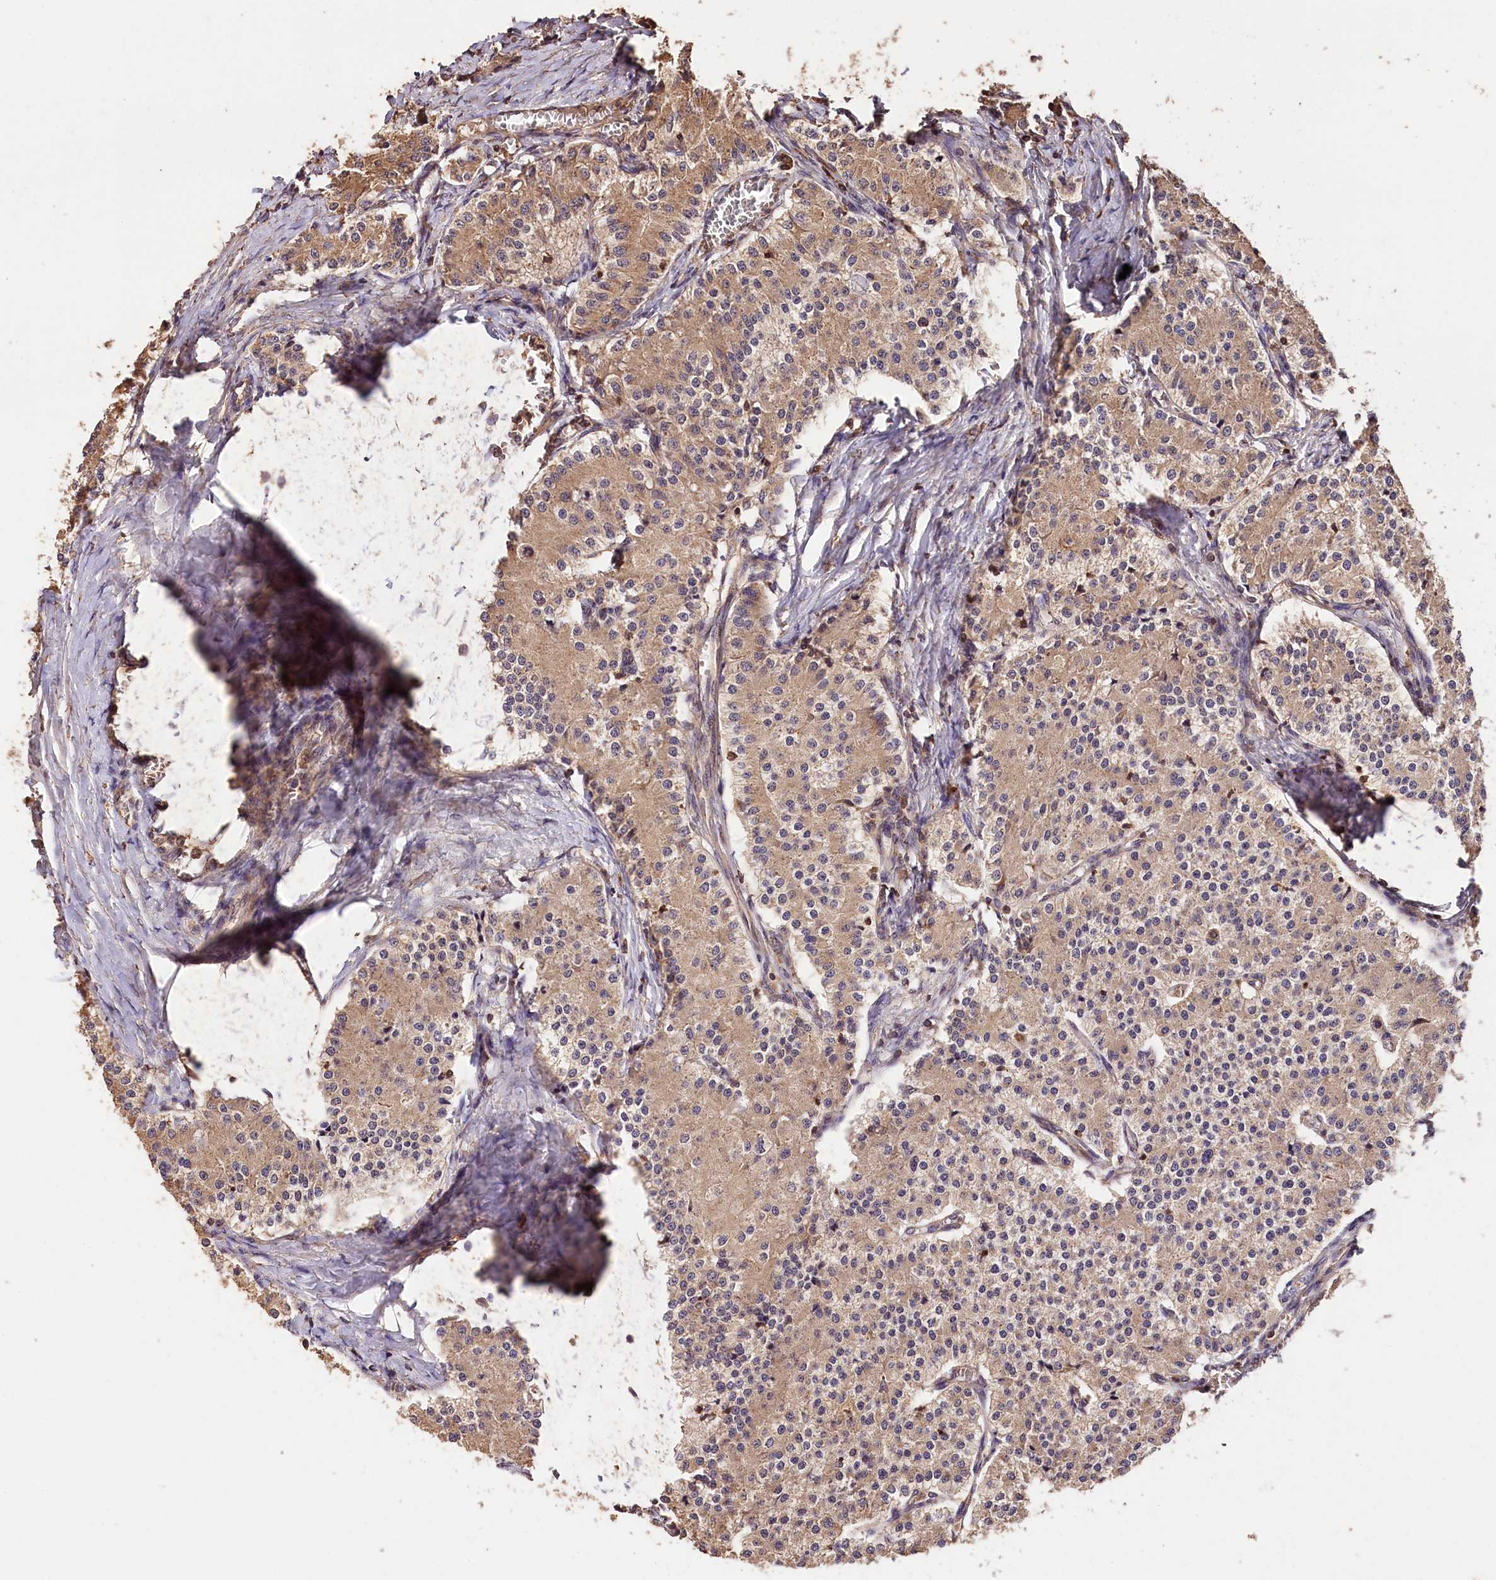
{"staining": {"intensity": "weak", "quantity": "25%-75%", "location": "cytoplasmic/membranous"}, "tissue": "carcinoid", "cell_type": "Tumor cells", "image_type": "cancer", "snomed": [{"axis": "morphology", "description": "Carcinoid, malignant, NOS"}, {"axis": "topography", "description": "Colon"}], "caption": "The histopathology image displays immunohistochemical staining of malignant carcinoid. There is weak cytoplasmic/membranous expression is seen in approximately 25%-75% of tumor cells.", "gene": "KPTN", "patient": {"sex": "female", "age": 52}}